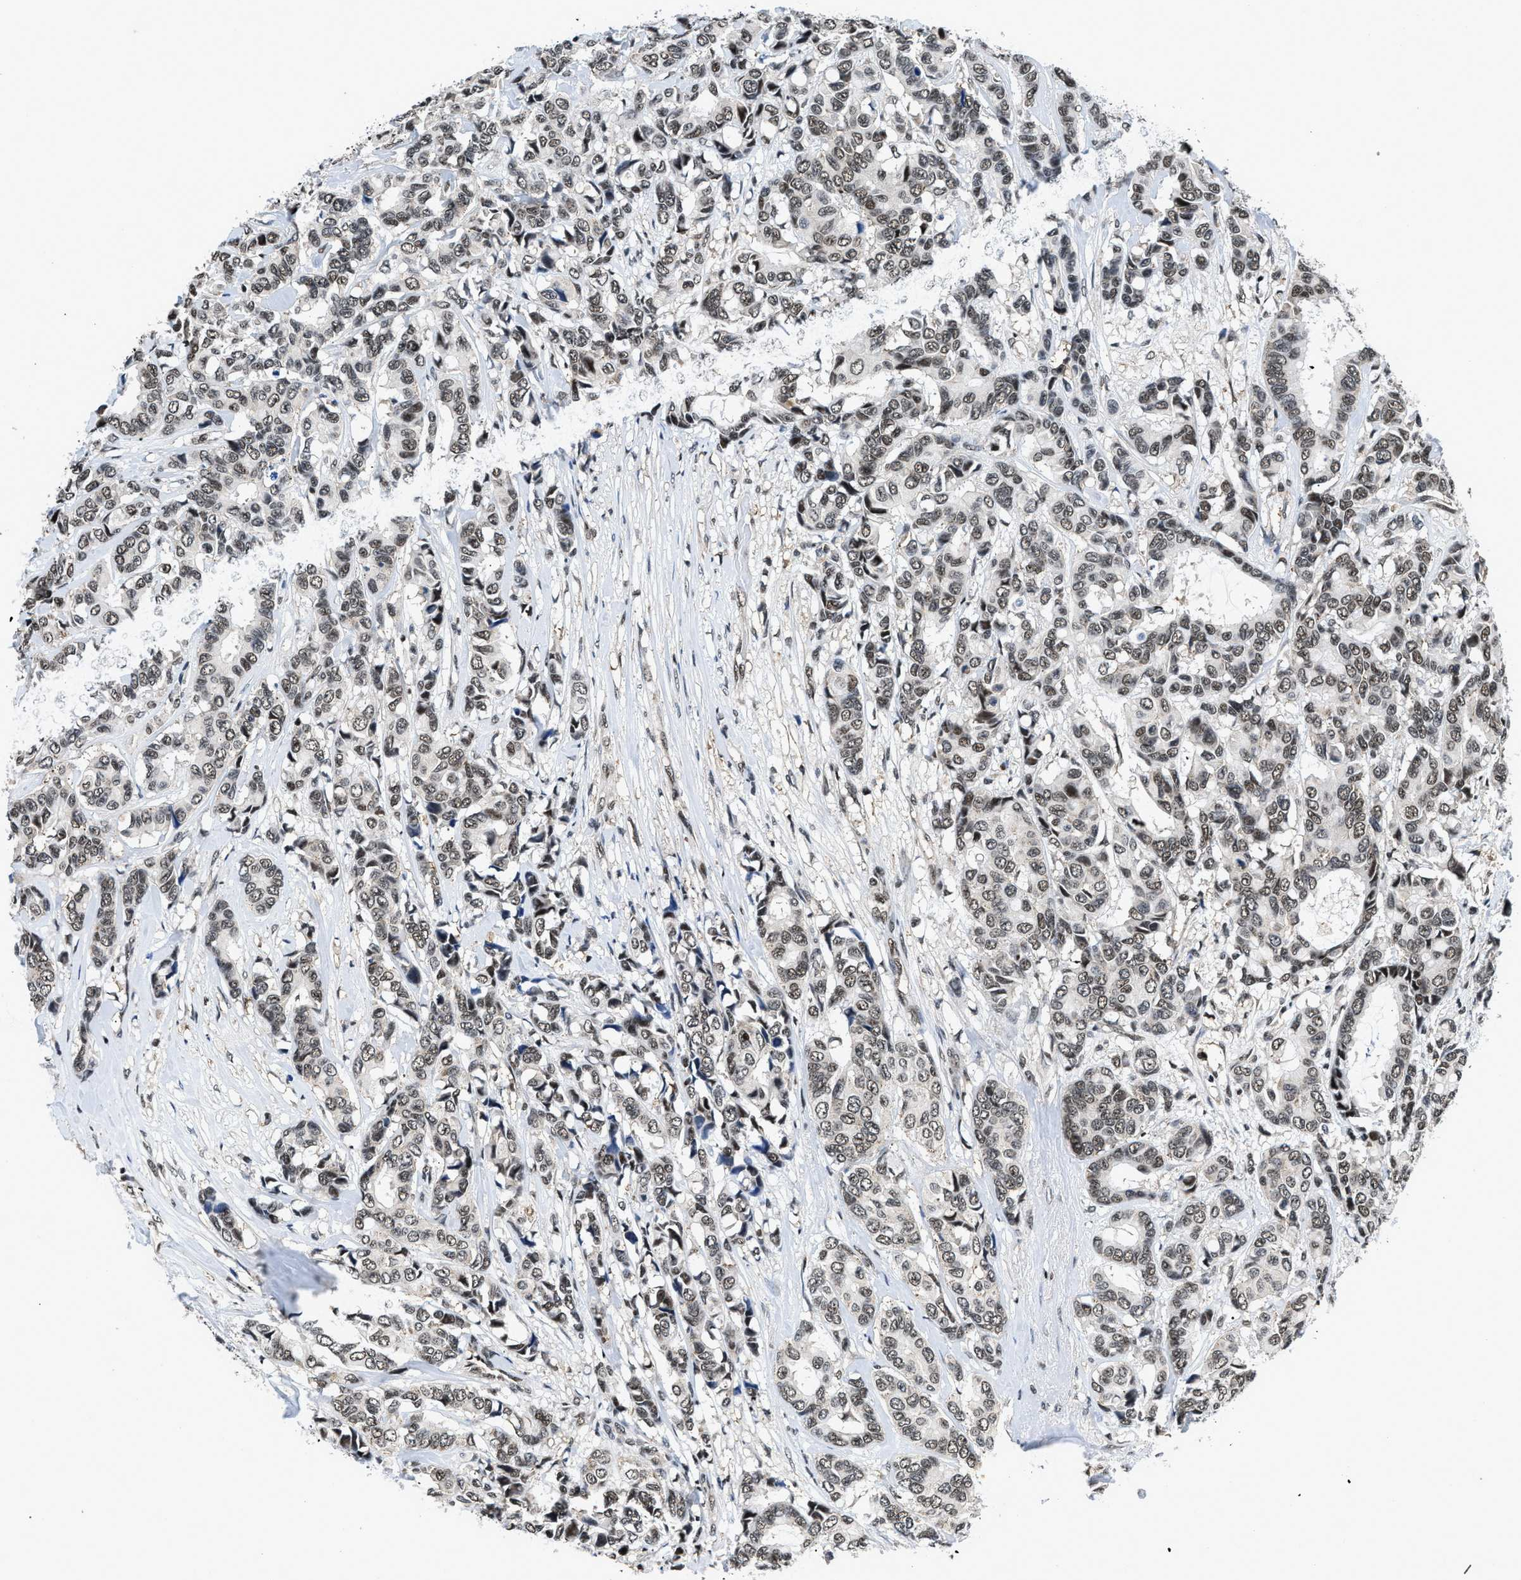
{"staining": {"intensity": "moderate", "quantity": ">75%", "location": "nuclear"}, "tissue": "breast cancer", "cell_type": "Tumor cells", "image_type": "cancer", "snomed": [{"axis": "morphology", "description": "Duct carcinoma"}, {"axis": "topography", "description": "Breast"}], "caption": "A brown stain highlights moderate nuclear expression of a protein in breast invasive ductal carcinoma tumor cells.", "gene": "HNRNPH2", "patient": {"sex": "female", "age": 87}}